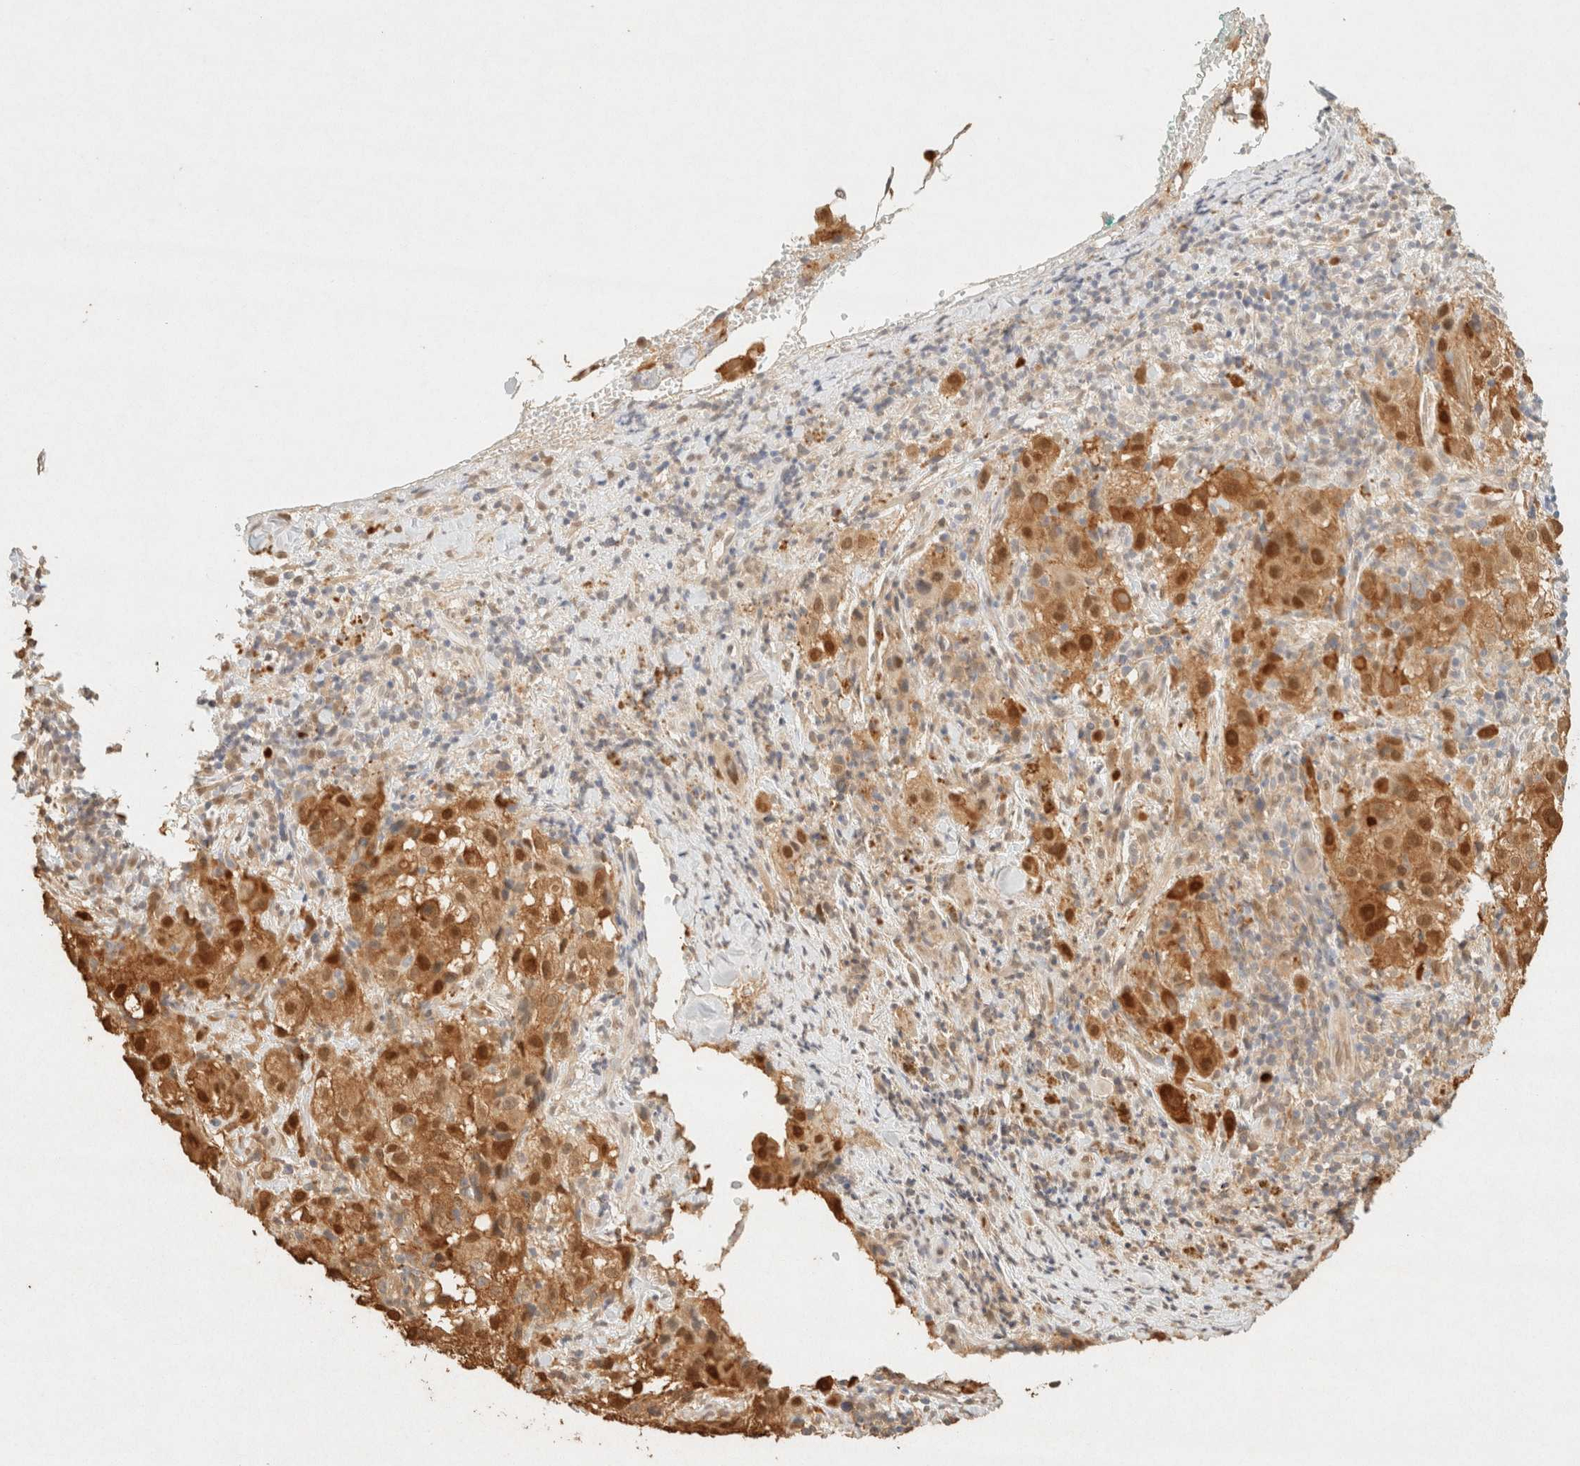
{"staining": {"intensity": "moderate", "quantity": ">75%", "location": "cytoplasmic/membranous,nuclear"}, "tissue": "melanoma", "cell_type": "Tumor cells", "image_type": "cancer", "snomed": [{"axis": "morphology", "description": "Necrosis, NOS"}, {"axis": "morphology", "description": "Malignant melanoma, NOS"}, {"axis": "topography", "description": "Skin"}], "caption": "Immunohistochemical staining of human melanoma reveals medium levels of moderate cytoplasmic/membranous and nuclear expression in approximately >75% of tumor cells.", "gene": "S100A13", "patient": {"sex": "female", "age": 87}}